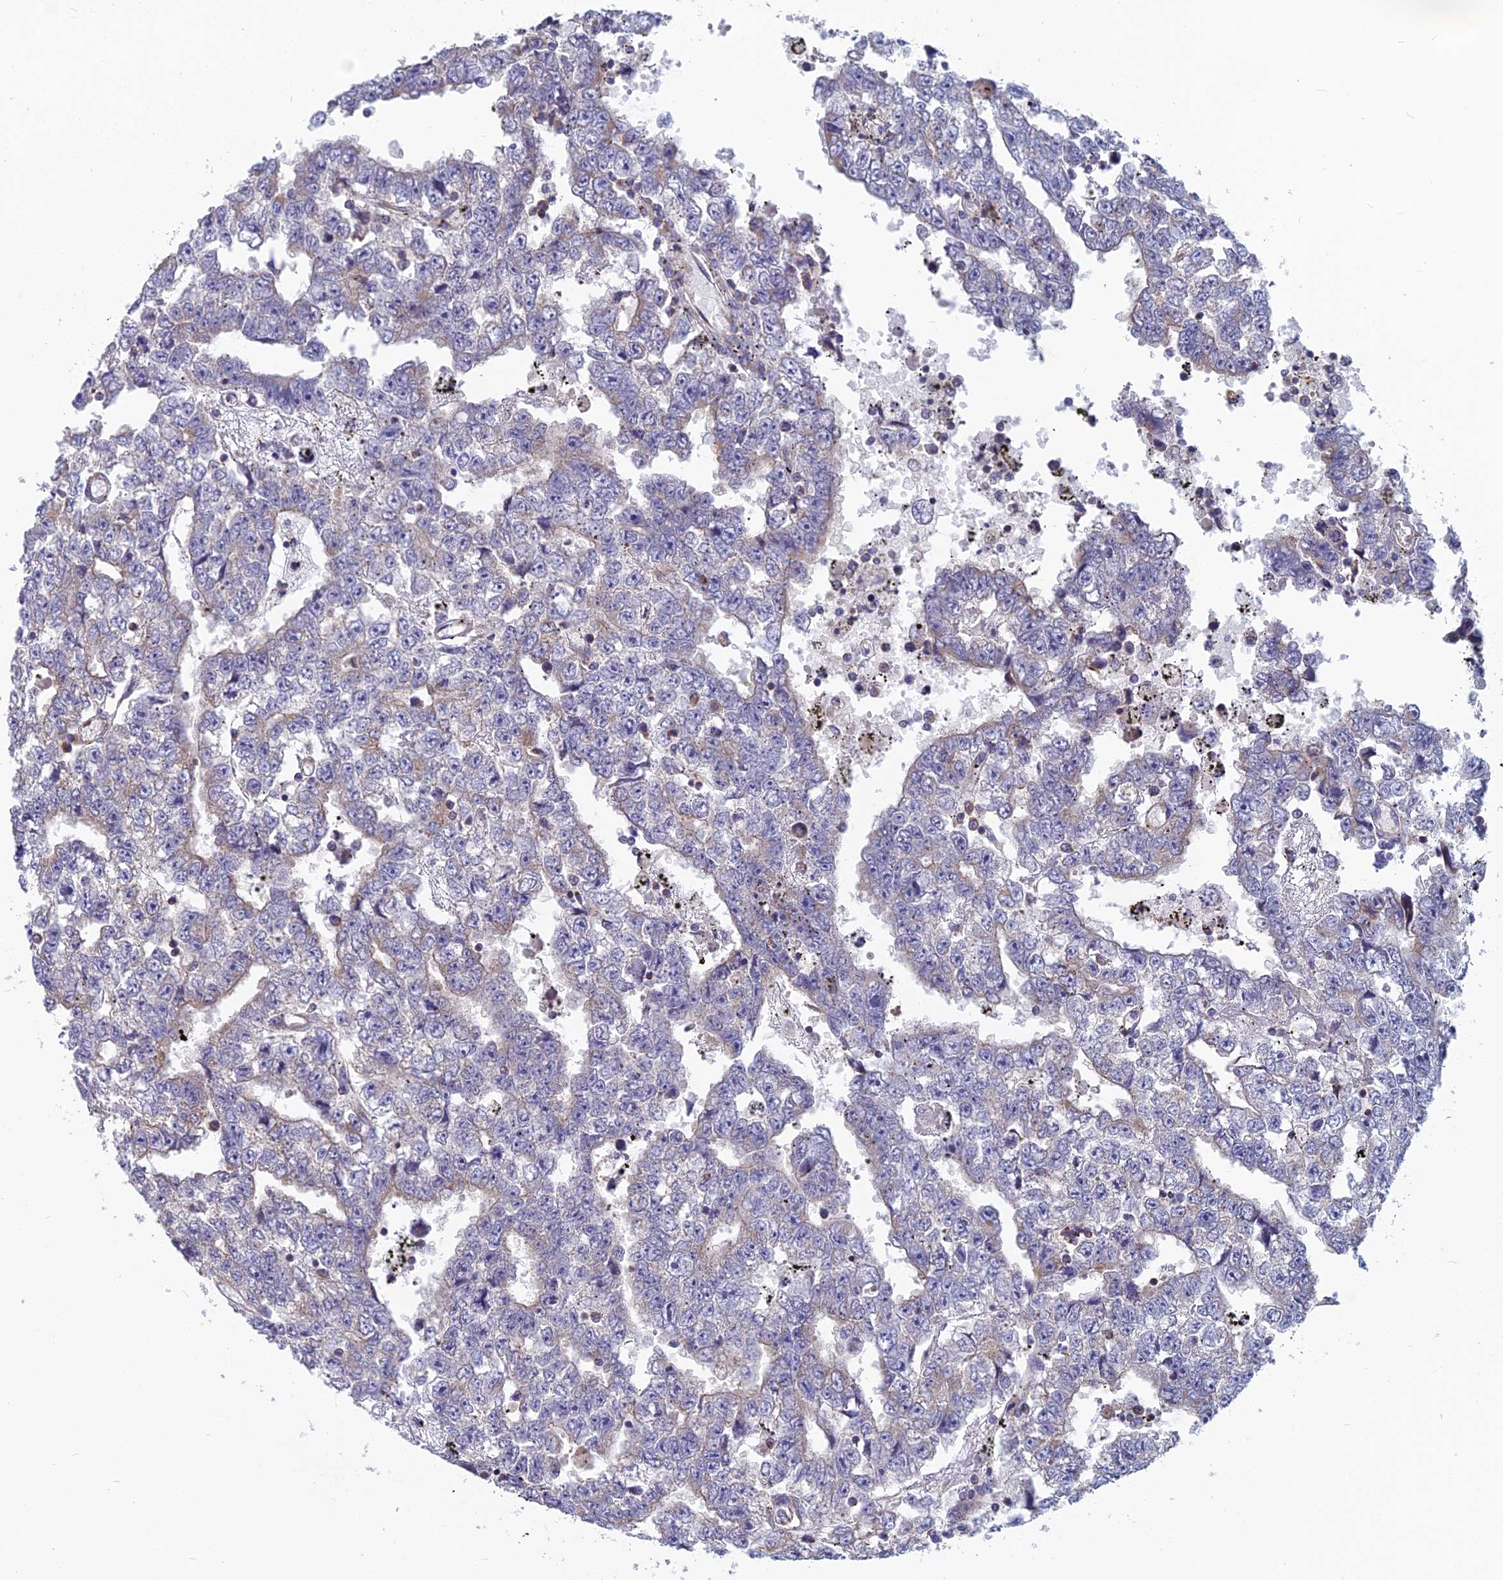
{"staining": {"intensity": "negative", "quantity": "none", "location": "none"}, "tissue": "testis cancer", "cell_type": "Tumor cells", "image_type": "cancer", "snomed": [{"axis": "morphology", "description": "Carcinoma, Embryonal, NOS"}, {"axis": "topography", "description": "Testis"}], "caption": "High magnification brightfield microscopy of testis embryonal carcinoma stained with DAB (3,3'-diaminobenzidine) (brown) and counterstained with hematoxylin (blue): tumor cells show no significant staining.", "gene": "COX20", "patient": {"sex": "male", "age": 25}}